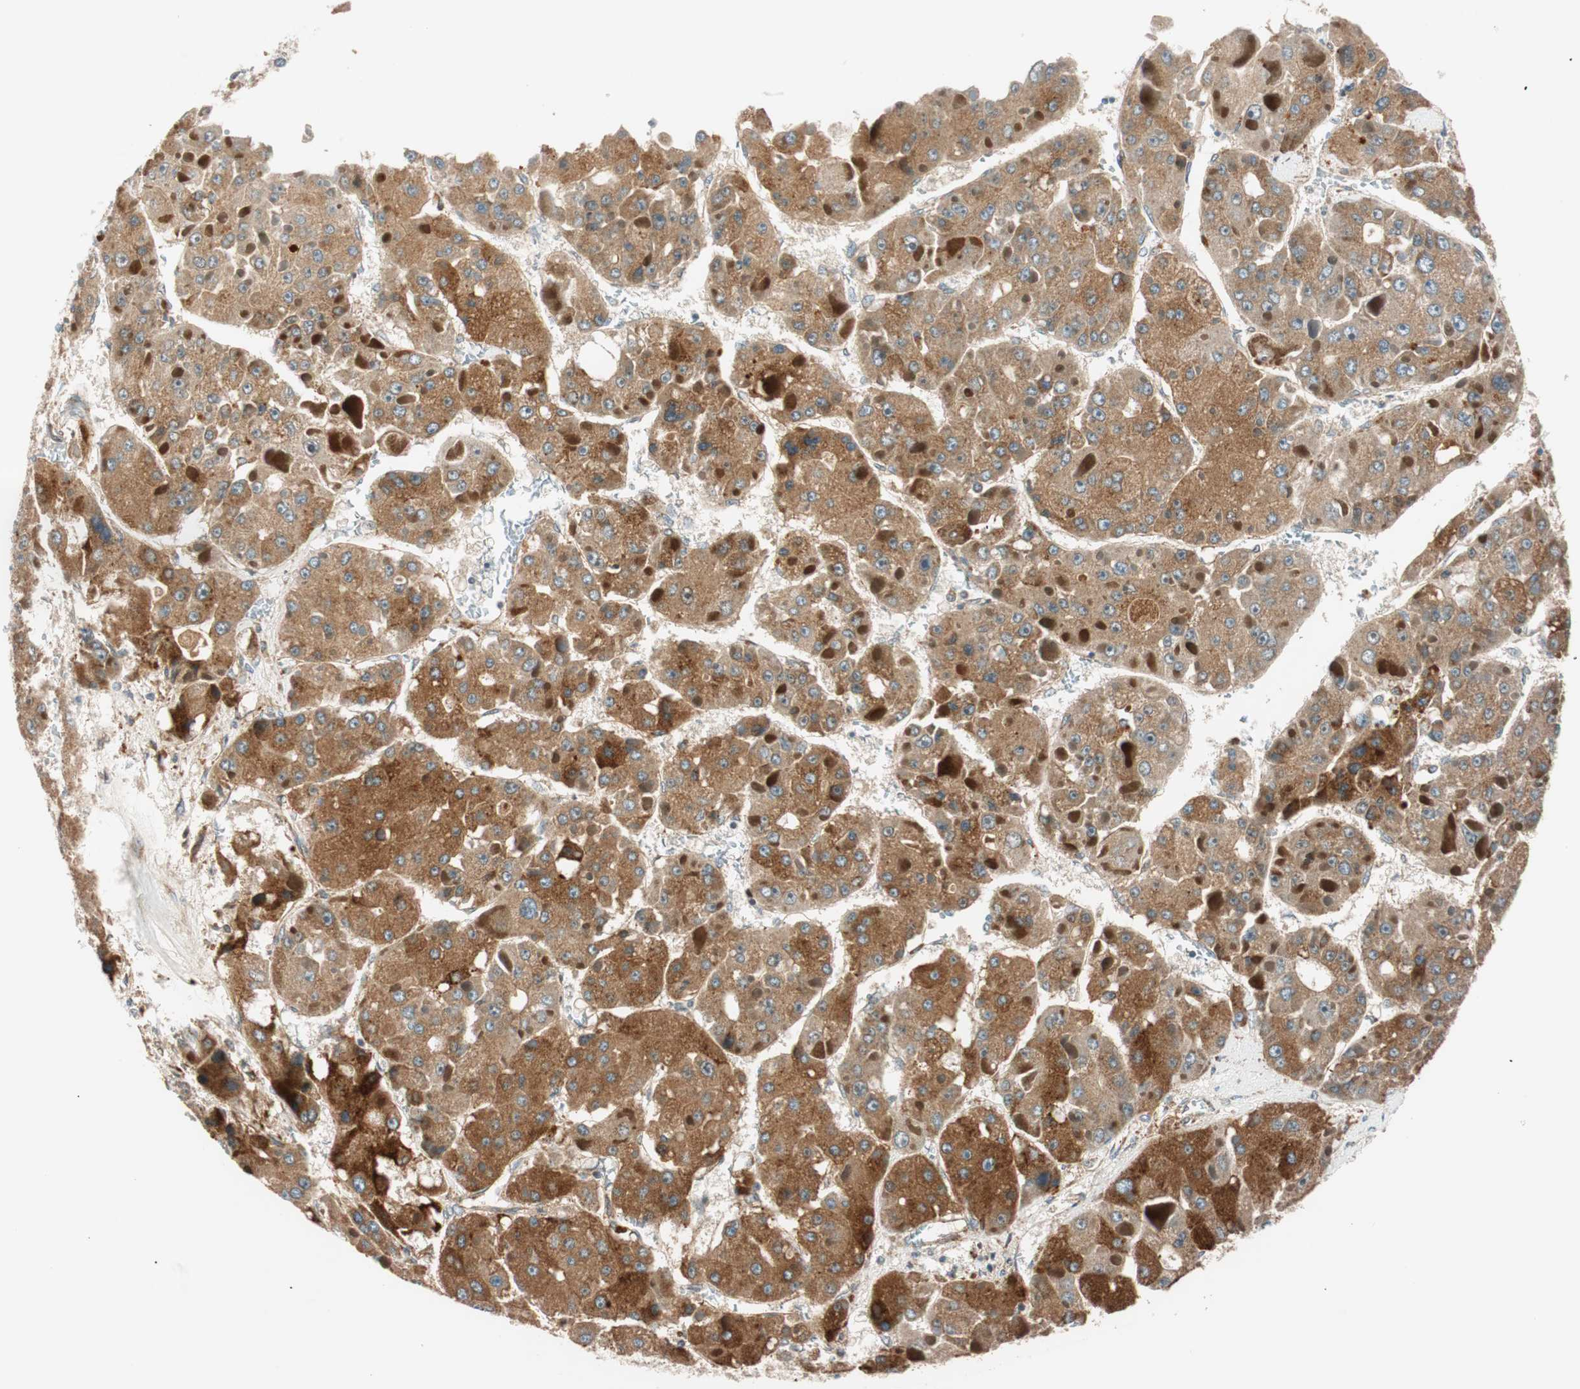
{"staining": {"intensity": "strong", "quantity": ">75%", "location": "cytoplasmic/membranous"}, "tissue": "liver cancer", "cell_type": "Tumor cells", "image_type": "cancer", "snomed": [{"axis": "morphology", "description": "Carcinoma, Hepatocellular, NOS"}, {"axis": "topography", "description": "Liver"}], "caption": "The histopathology image exhibits immunohistochemical staining of liver cancer (hepatocellular carcinoma). There is strong cytoplasmic/membranous positivity is appreciated in about >75% of tumor cells.", "gene": "ABI1", "patient": {"sex": "female", "age": 73}}